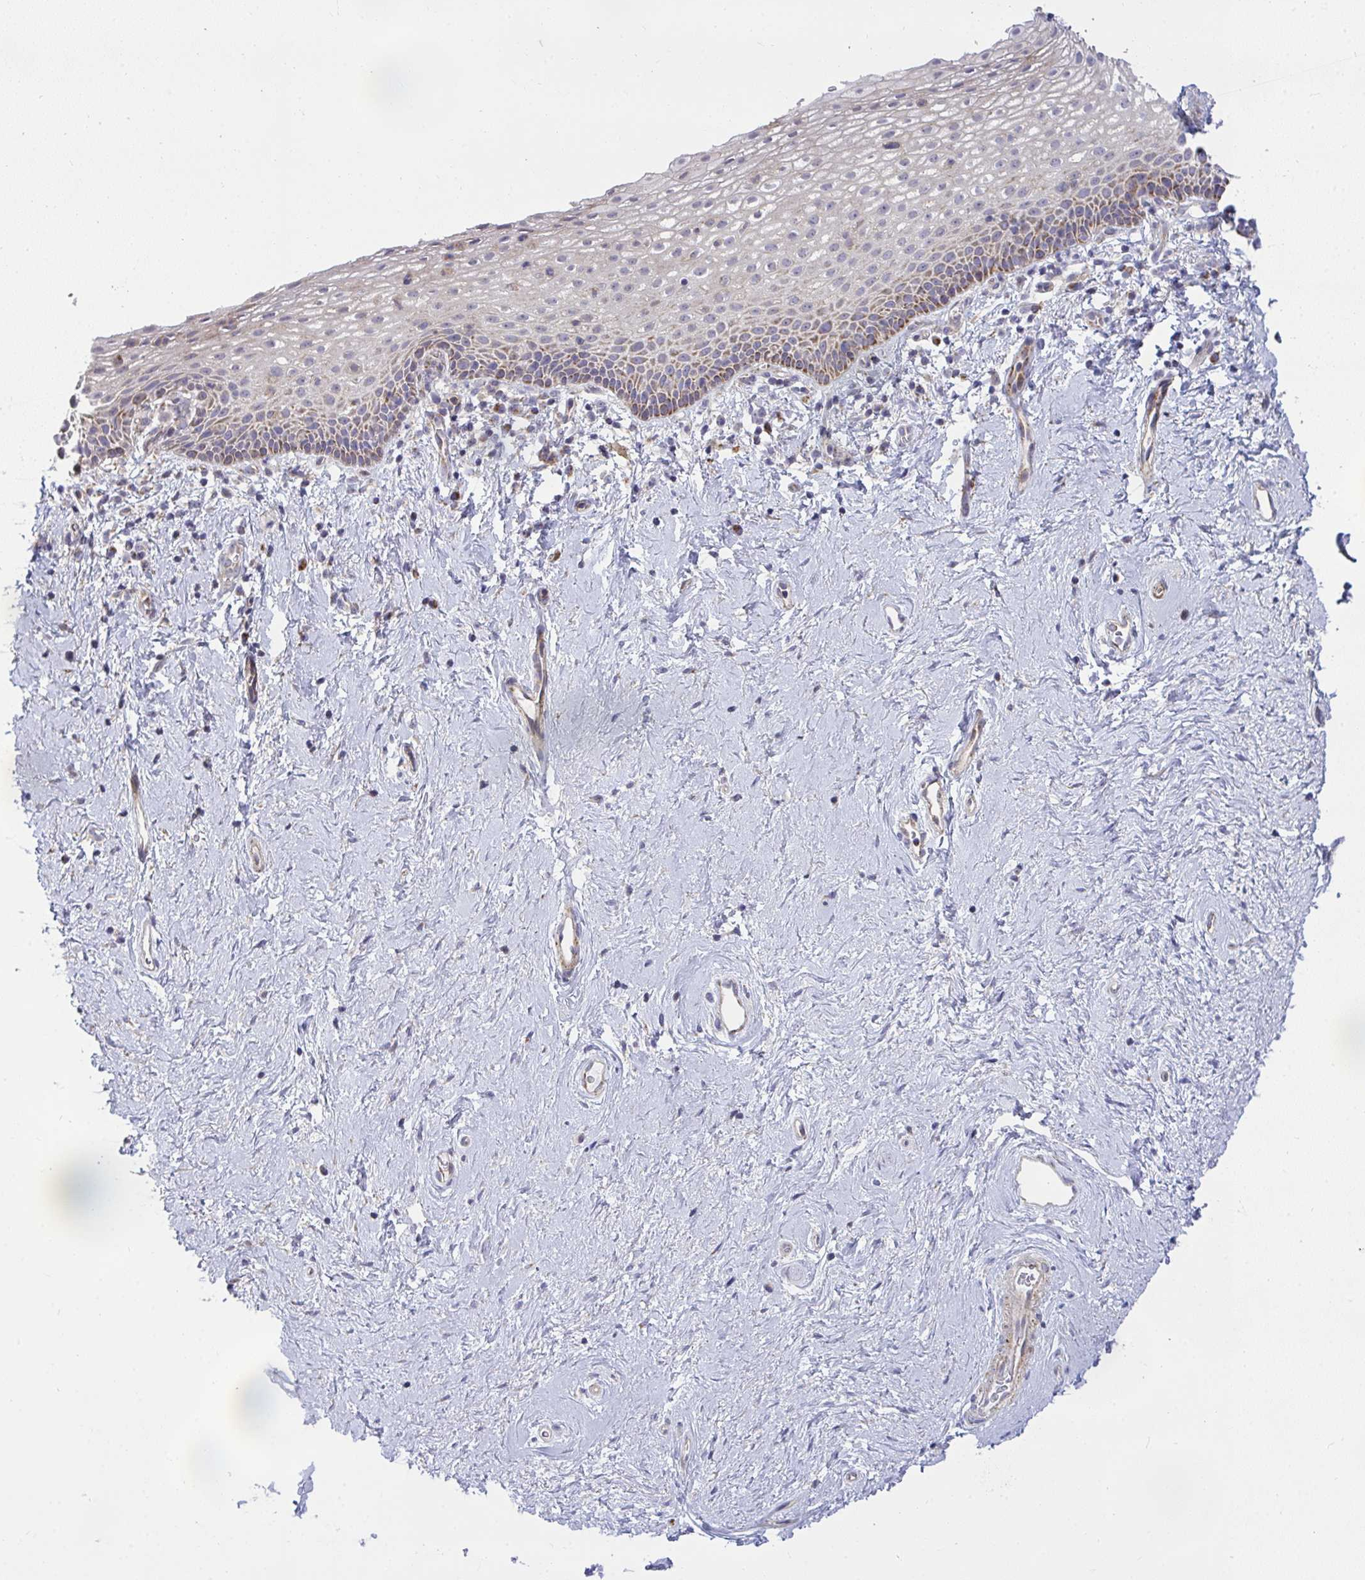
{"staining": {"intensity": "moderate", "quantity": "25%-75%", "location": "cytoplasmic/membranous"}, "tissue": "vagina", "cell_type": "Squamous epithelial cells", "image_type": "normal", "snomed": [{"axis": "morphology", "description": "Normal tissue, NOS"}, {"axis": "topography", "description": "Vagina"}], "caption": "Squamous epithelial cells reveal medium levels of moderate cytoplasmic/membranous positivity in approximately 25%-75% of cells in unremarkable human vagina.", "gene": "SRRM4", "patient": {"sex": "female", "age": 61}}